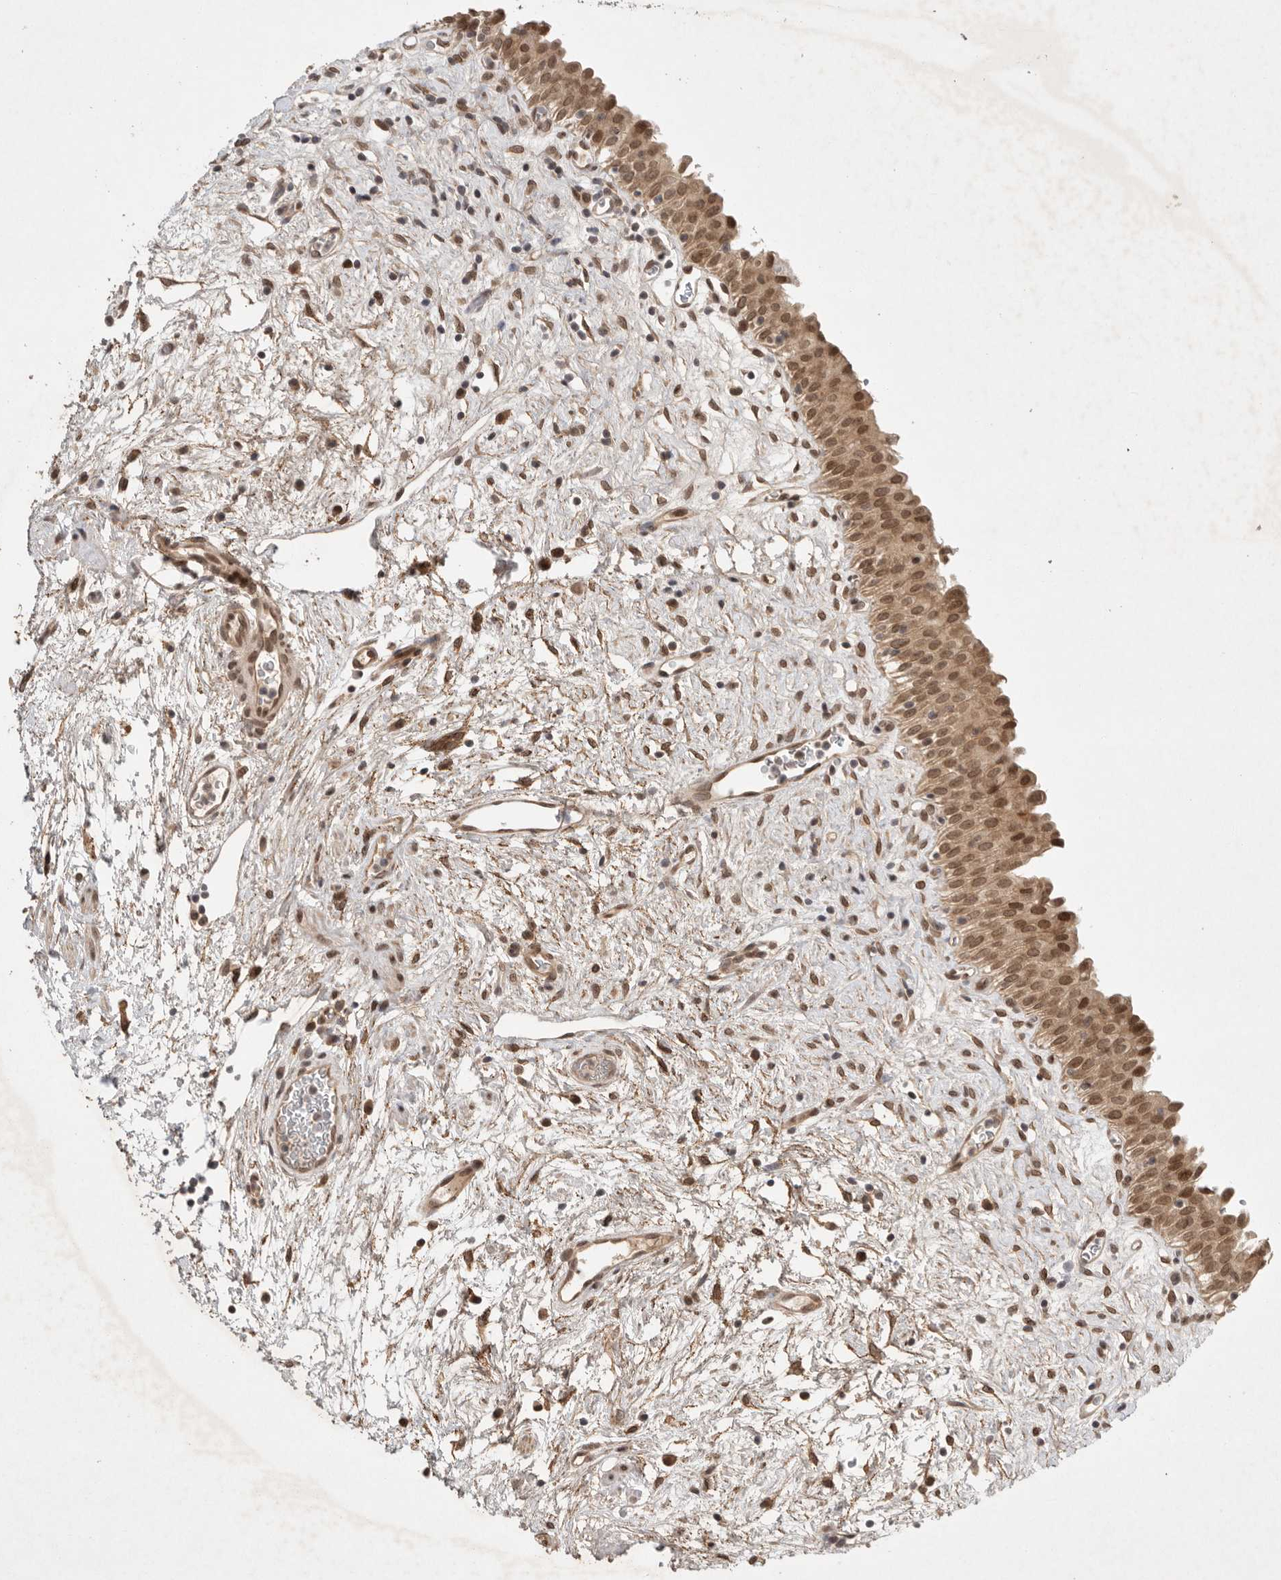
{"staining": {"intensity": "moderate", "quantity": ">75%", "location": "cytoplasmic/membranous,nuclear"}, "tissue": "urinary bladder", "cell_type": "Urothelial cells", "image_type": "normal", "snomed": [{"axis": "morphology", "description": "Normal tissue, NOS"}, {"axis": "topography", "description": "Urinary bladder"}], "caption": "Brown immunohistochemical staining in unremarkable urinary bladder exhibits moderate cytoplasmic/membranous,nuclear staining in approximately >75% of urothelial cells. (brown staining indicates protein expression, while blue staining denotes nuclei).", "gene": "LEMD3", "patient": {"sex": "male", "age": 82}}